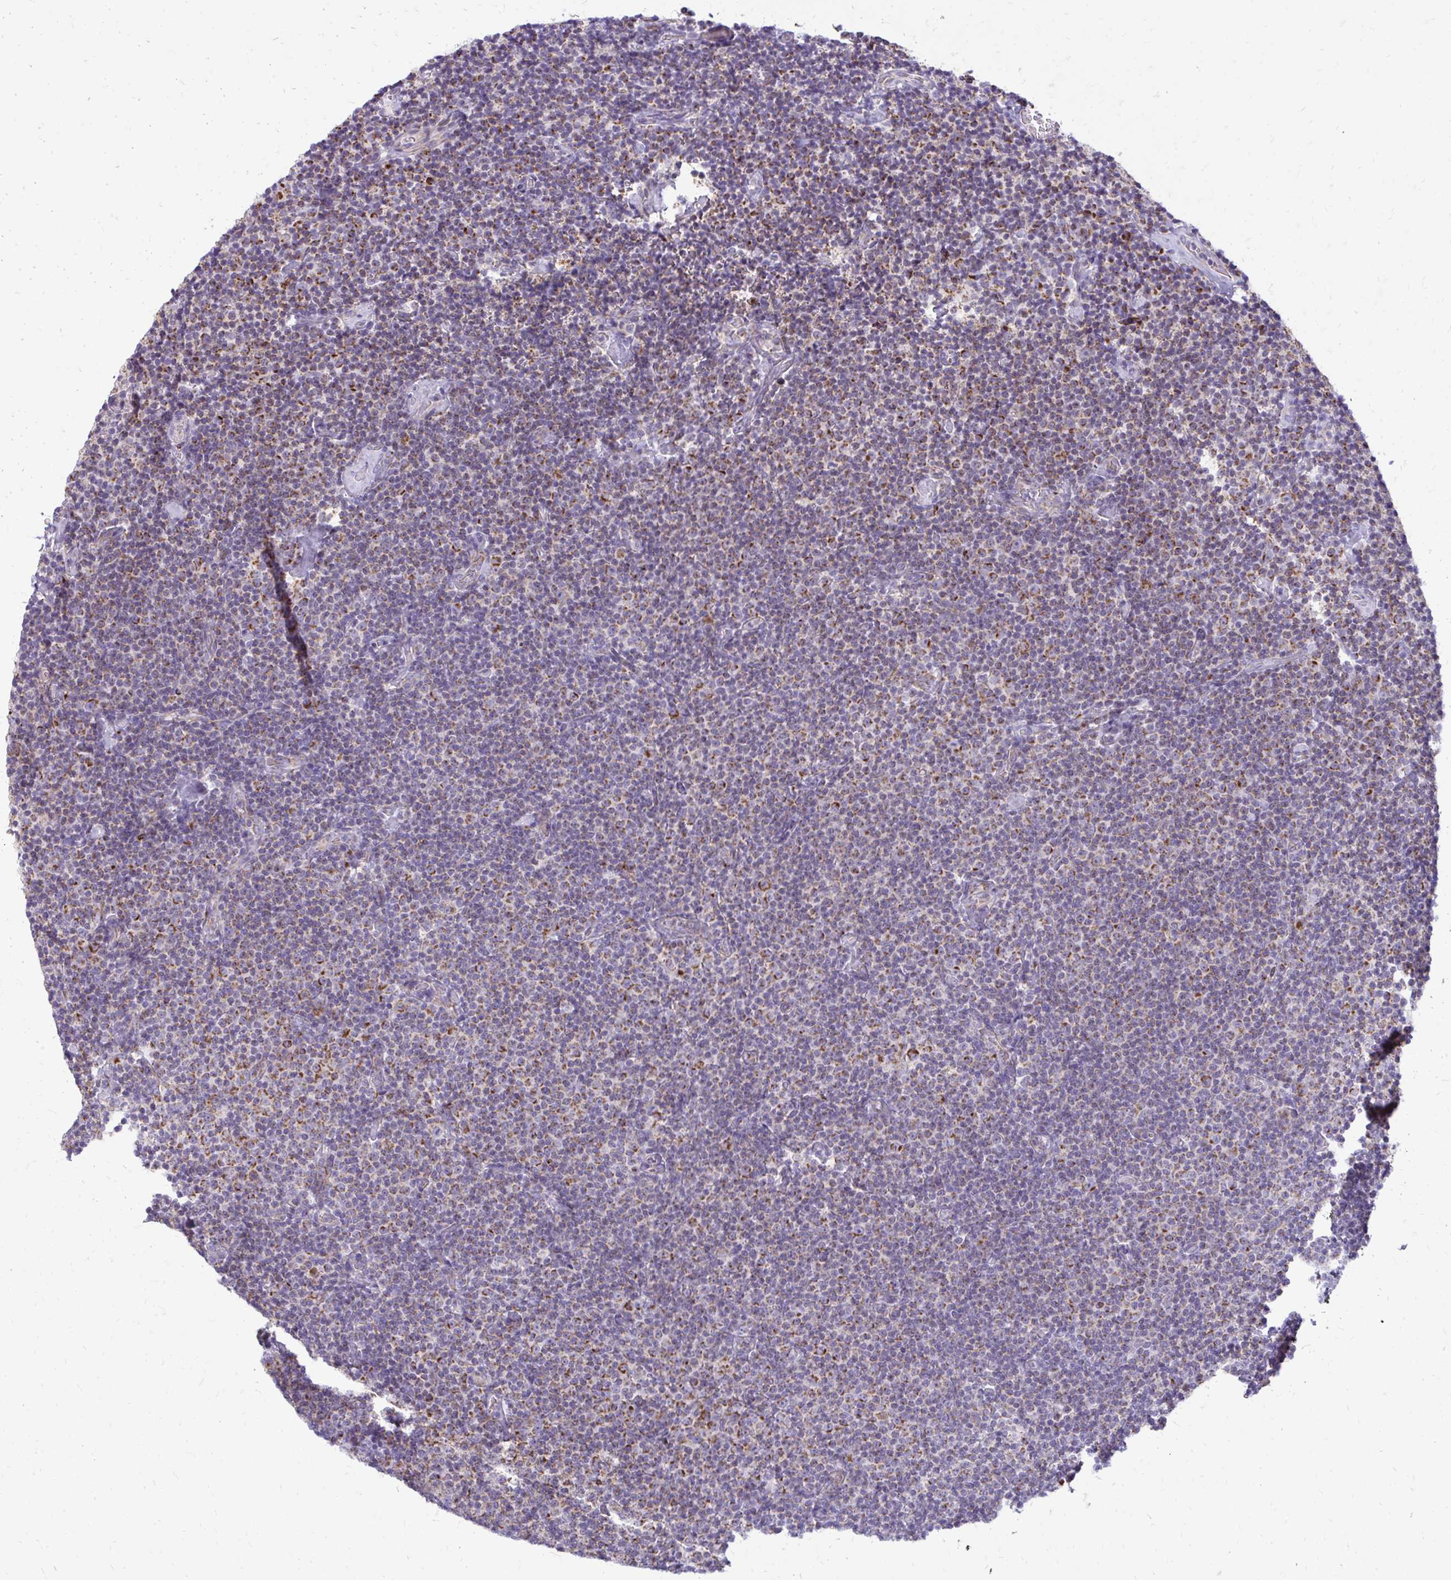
{"staining": {"intensity": "moderate", "quantity": "25%-75%", "location": "cytoplasmic/membranous"}, "tissue": "lymphoma", "cell_type": "Tumor cells", "image_type": "cancer", "snomed": [{"axis": "morphology", "description": "Malignant lymphoma, non-Hodgkin's type, Low grade"}, {"axis": "topography", "description": "Lymph node"}], "caption": "Lymphoma tissue shows moderate cytoplasmic/membranous staining in about 25%-75% of tumor cells", "gene": "IFIT1", "patient": {"sex": "male", "age": 81}}